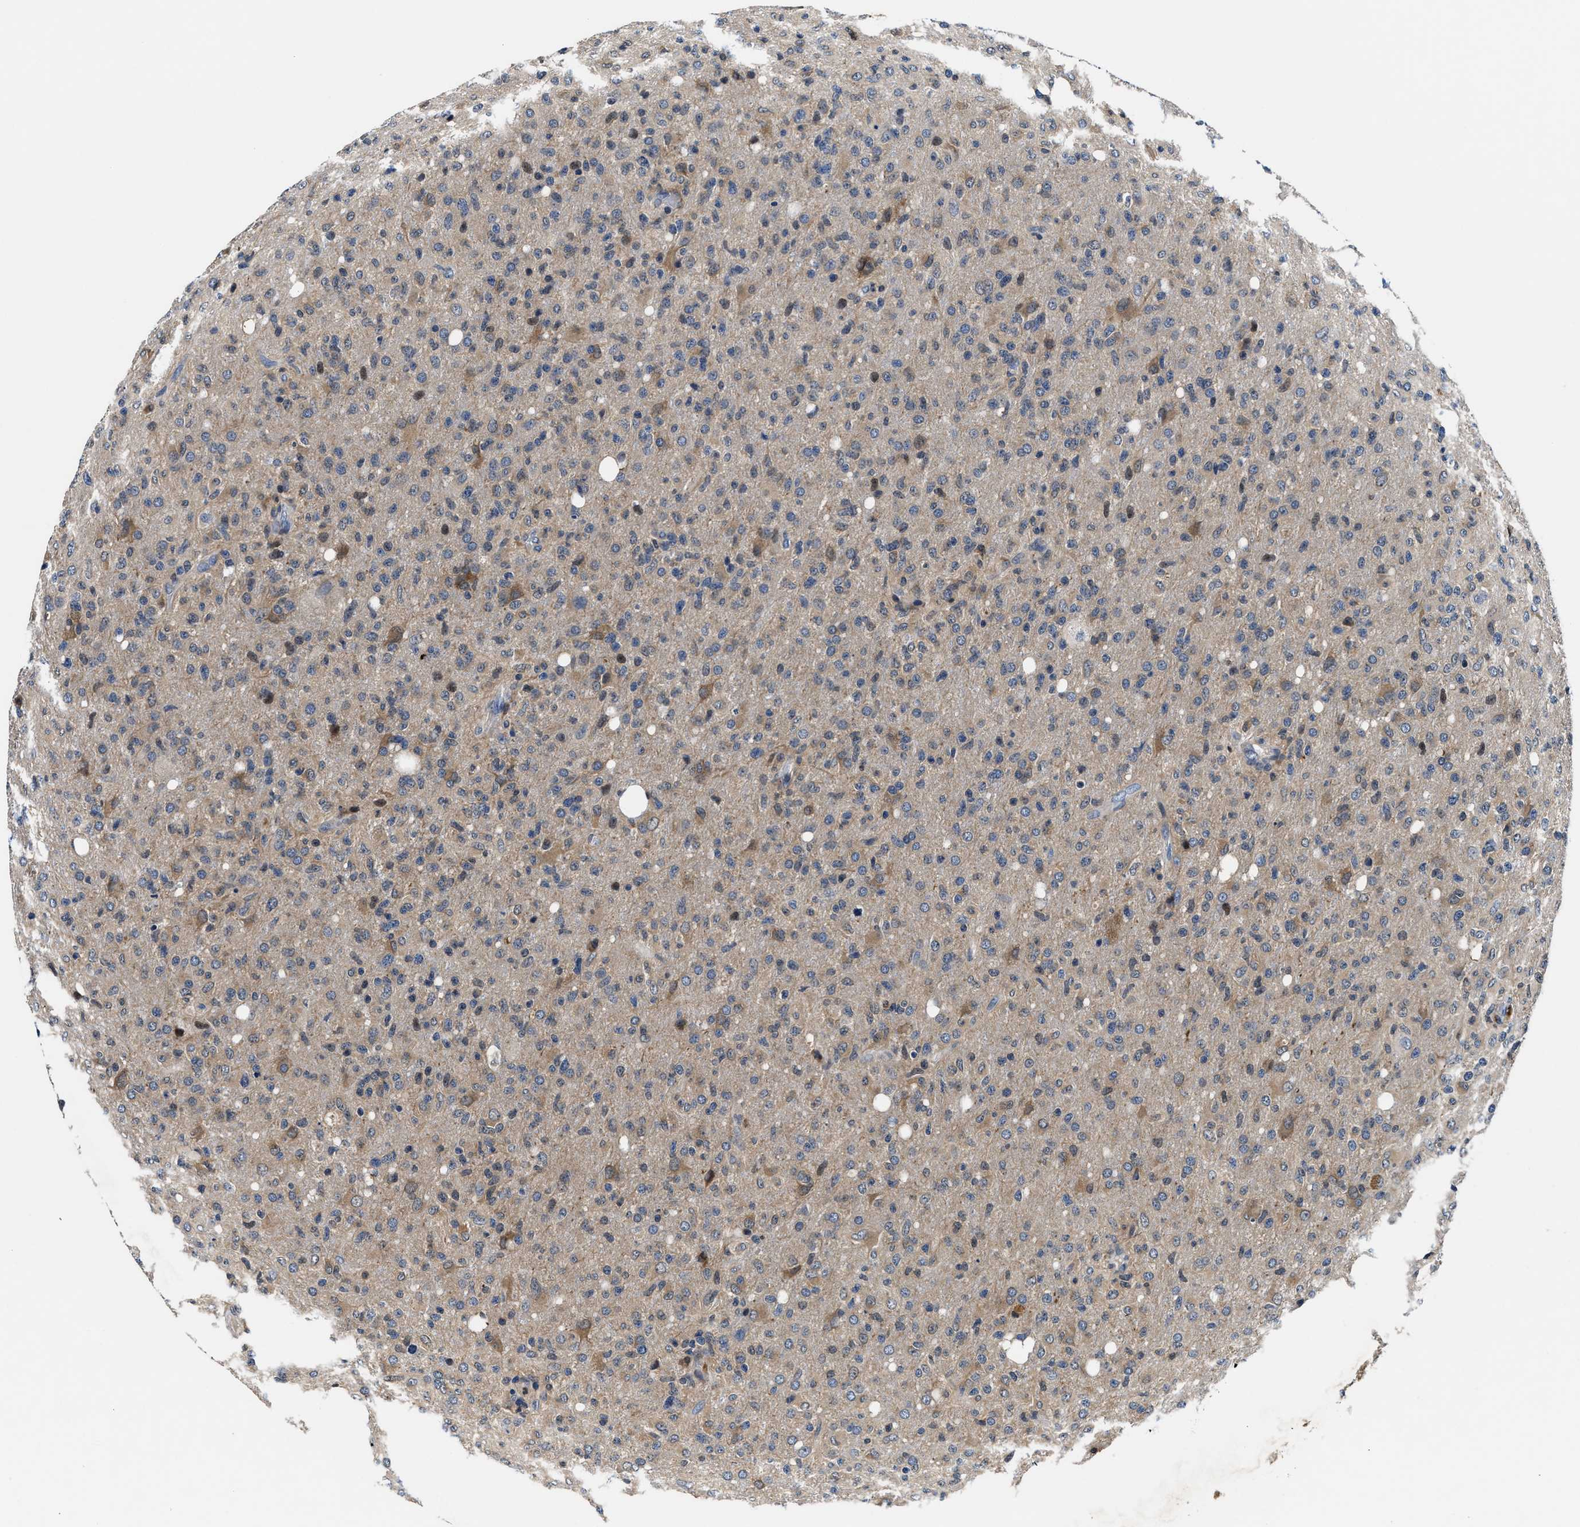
{"staining": {"intensity": "moderate", "quantity": "<25%", "location": "cytoplasmic/membranous"}, "tissue": "glioma", "cell_type": "Tumor cells", "image_type": "cancer", "snomed": [{"axis": "morphology", "description": "Glioma, malignant, High grade"}, {"axis": "topography", "description": "Brain"}], "caption": "IHC staining of malignant high-grade glioma, which reveals low levels of moderate cytoplasmic/membranous positivity in approximately <25% of tumor cells indicating moderate cytoplasmic/membranous protein expression. The staining was performed using DAB (3,3'-diaminobenzidine) (brown) for protein detection and nuclei were counterstained in hematoxylin (blue).", "gene": "PHPT1", "patient": {"sex": "female", "age": 57}}